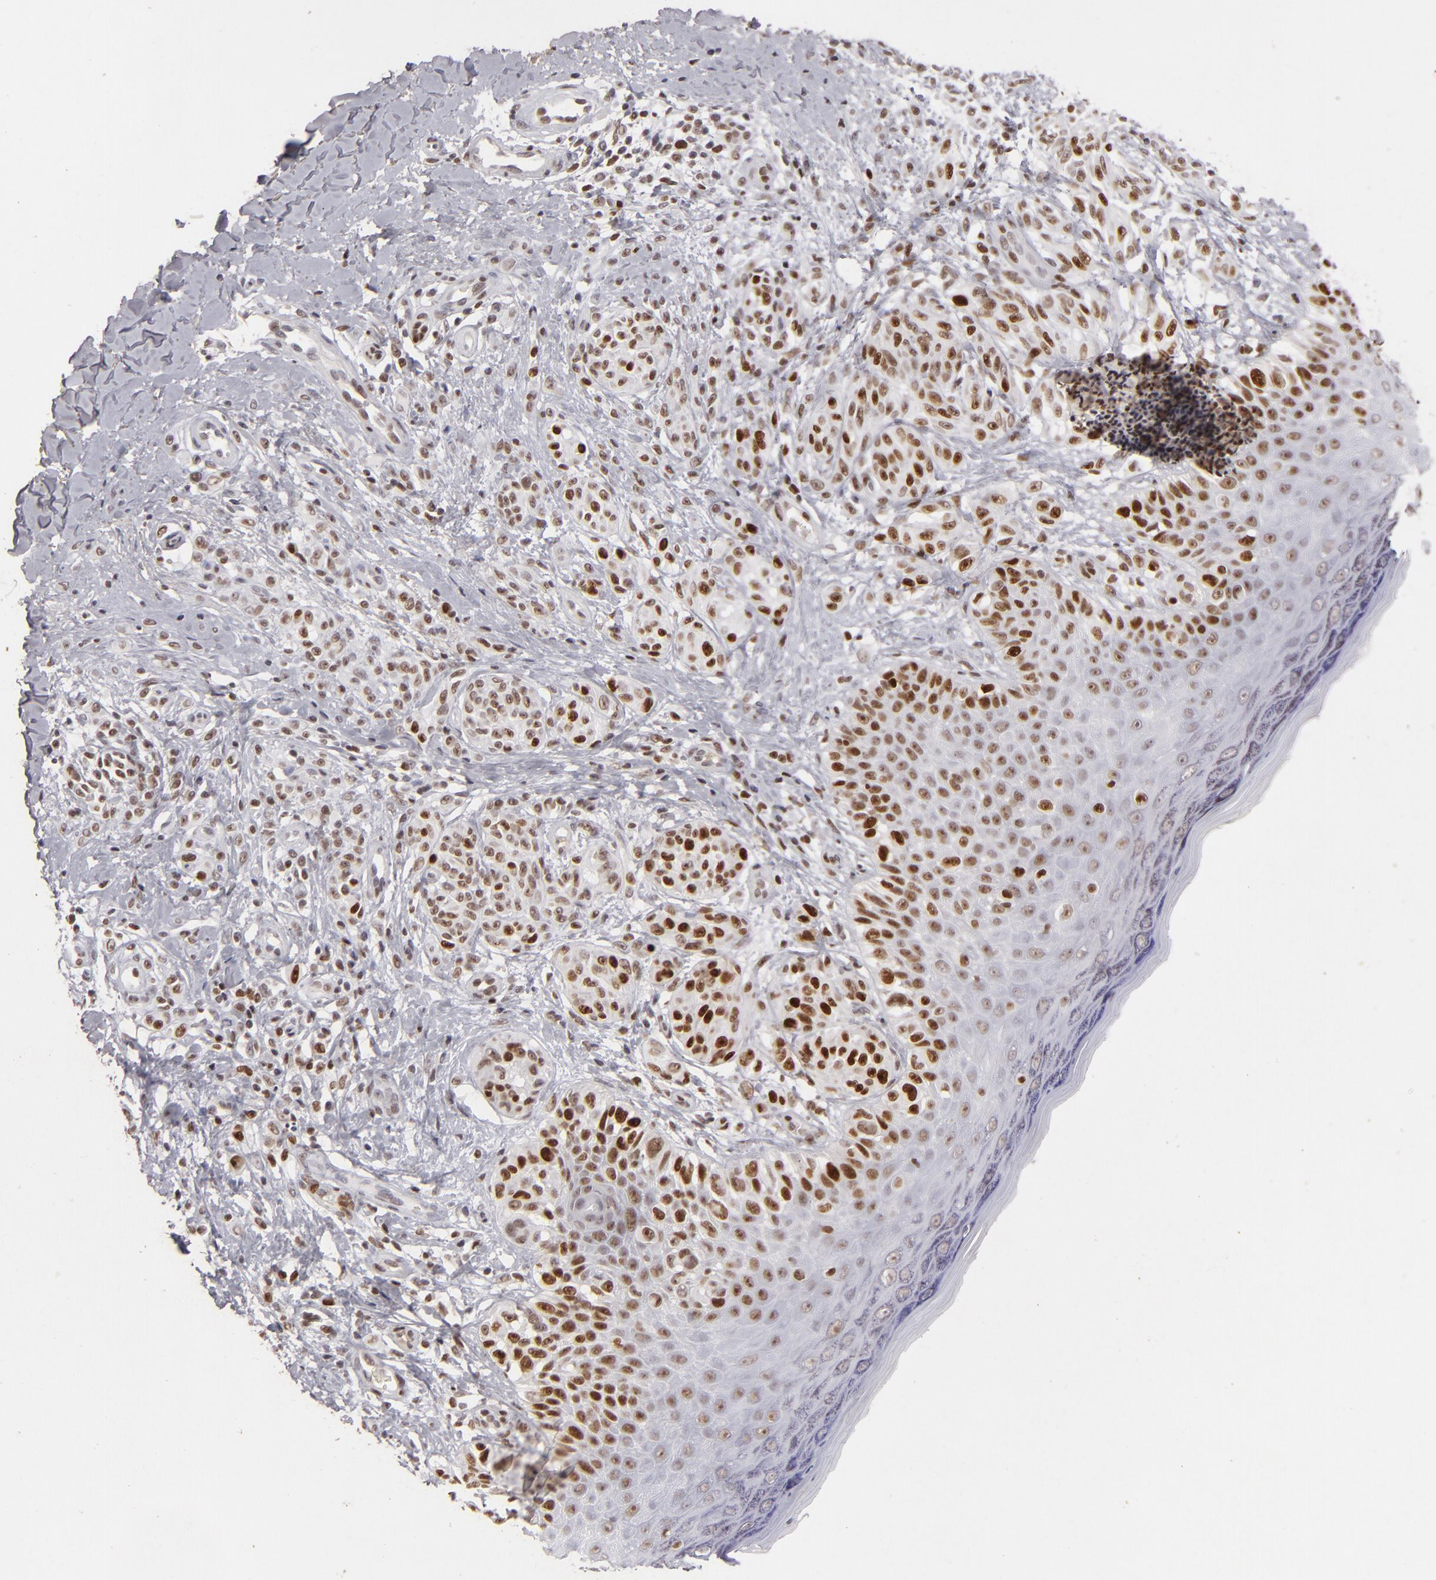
{"staining": {"intensity": "moderate", "quantity": ">75%", "location": "nuclear"}, "tissue": "melanoma", "cell_type": "Tumor cells", "image_type": "cancer", "snomed": [{"axis": "morphology", "description": "Malignant melanoma, NOS"}, {"axis": "topography", "description": "Skin"}], "caption": "Approximately >75% of tumor cells in human melanoma demonstrate moderate nuclear protein expression as visualized by brown immunohistochemical staining.", "gene": "FEN1", "patient": {"sex": "male", "age": 57}}